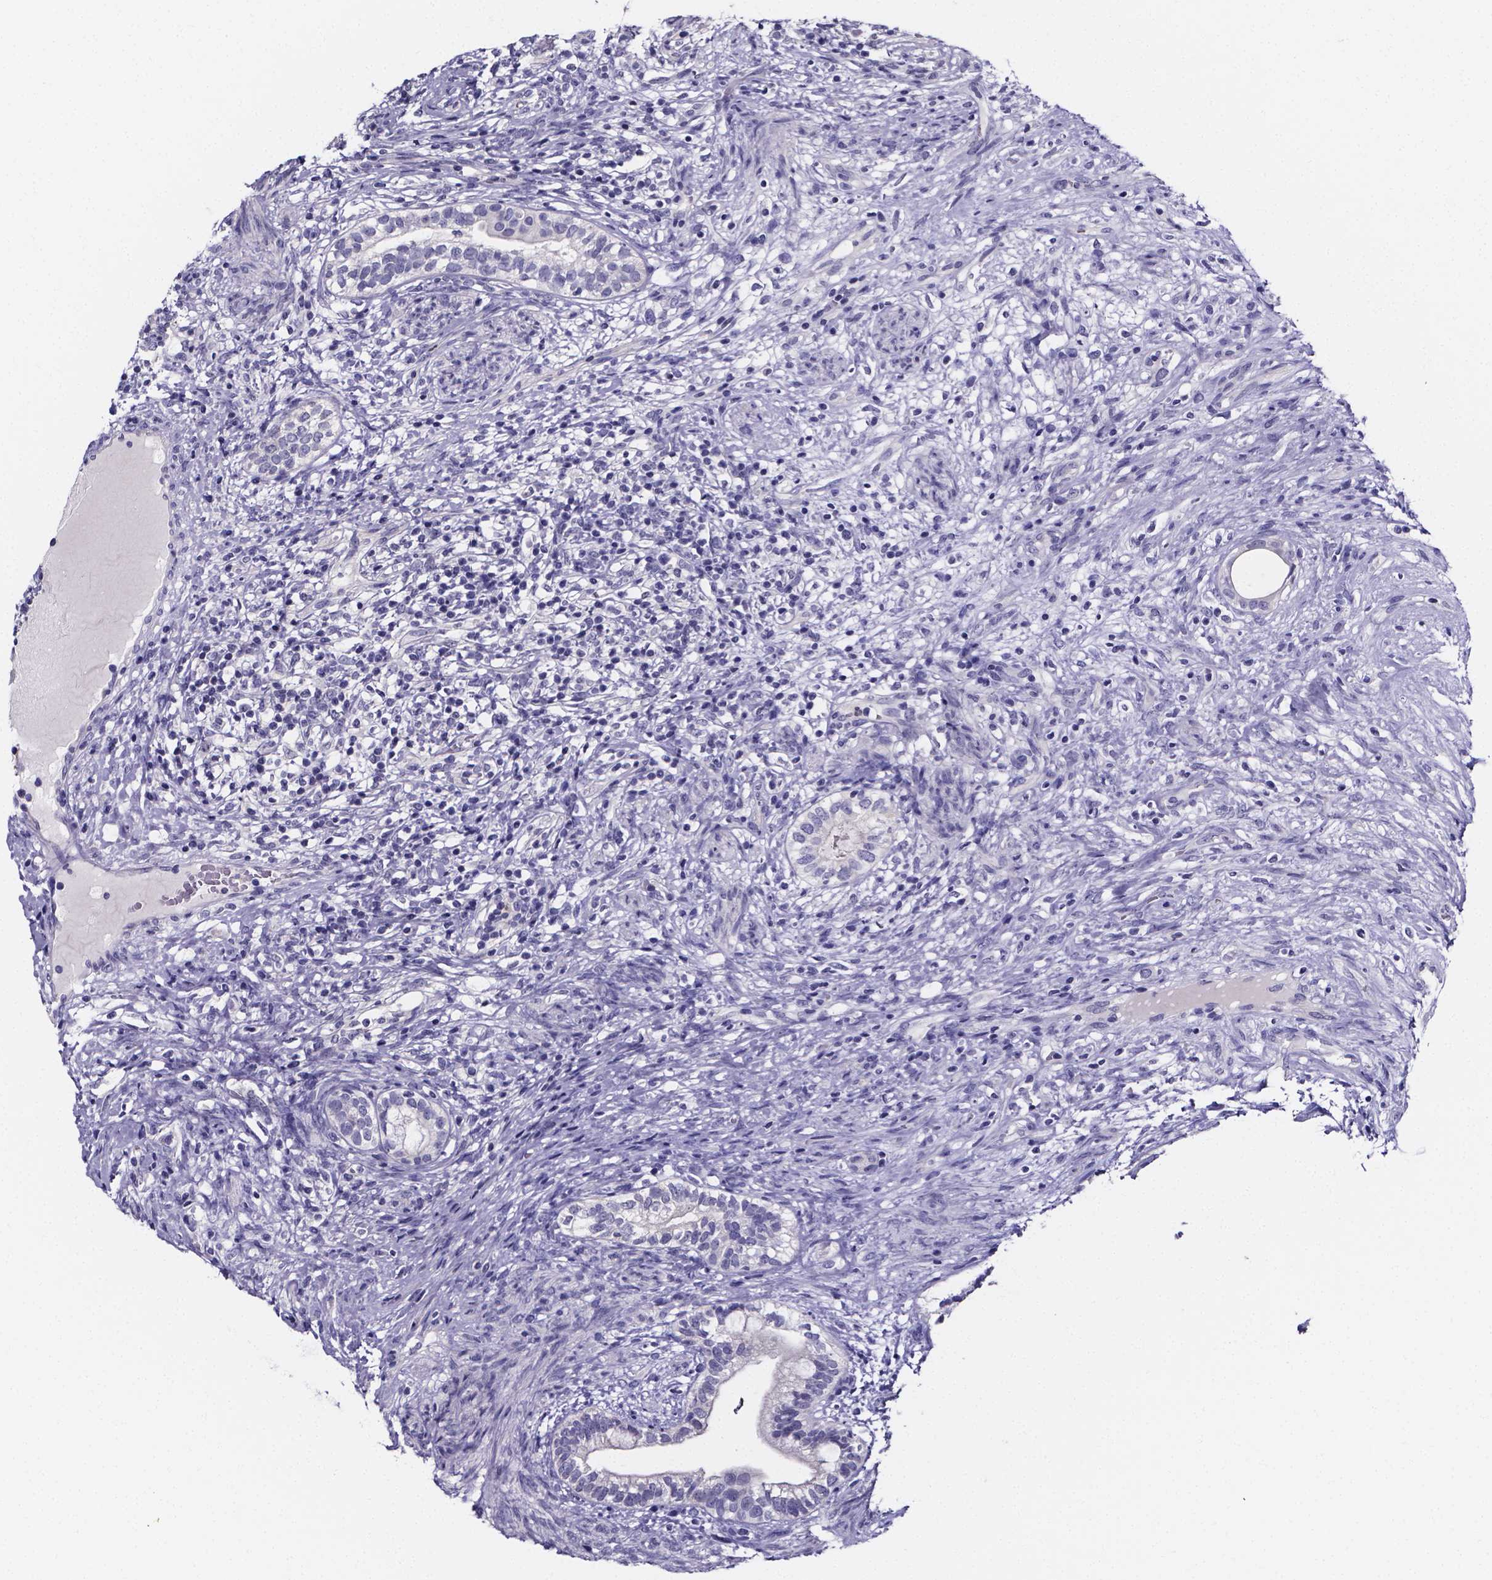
{"staining": {"intensity": "negative", "quantity": "none", "location": "none"}, "tissue": "testis cancer", "cell_type": "Tumor cells", "image_type": "cancer", "snomed": [{"axis": "morphology", "description": "Seminoma, NOS"}, {"axis": "morphology", "description": "Carcinoma, Embryonal, NOS"}, {"axis": "topography", "description": "Testis"}], "caption": "Embryonal carcinoma (testis) was stained to show a protein in brown. There is no significant staining in tumor cells.", "gene": "IZUMO1", "patient": {"sex": "male", "age": 41}}